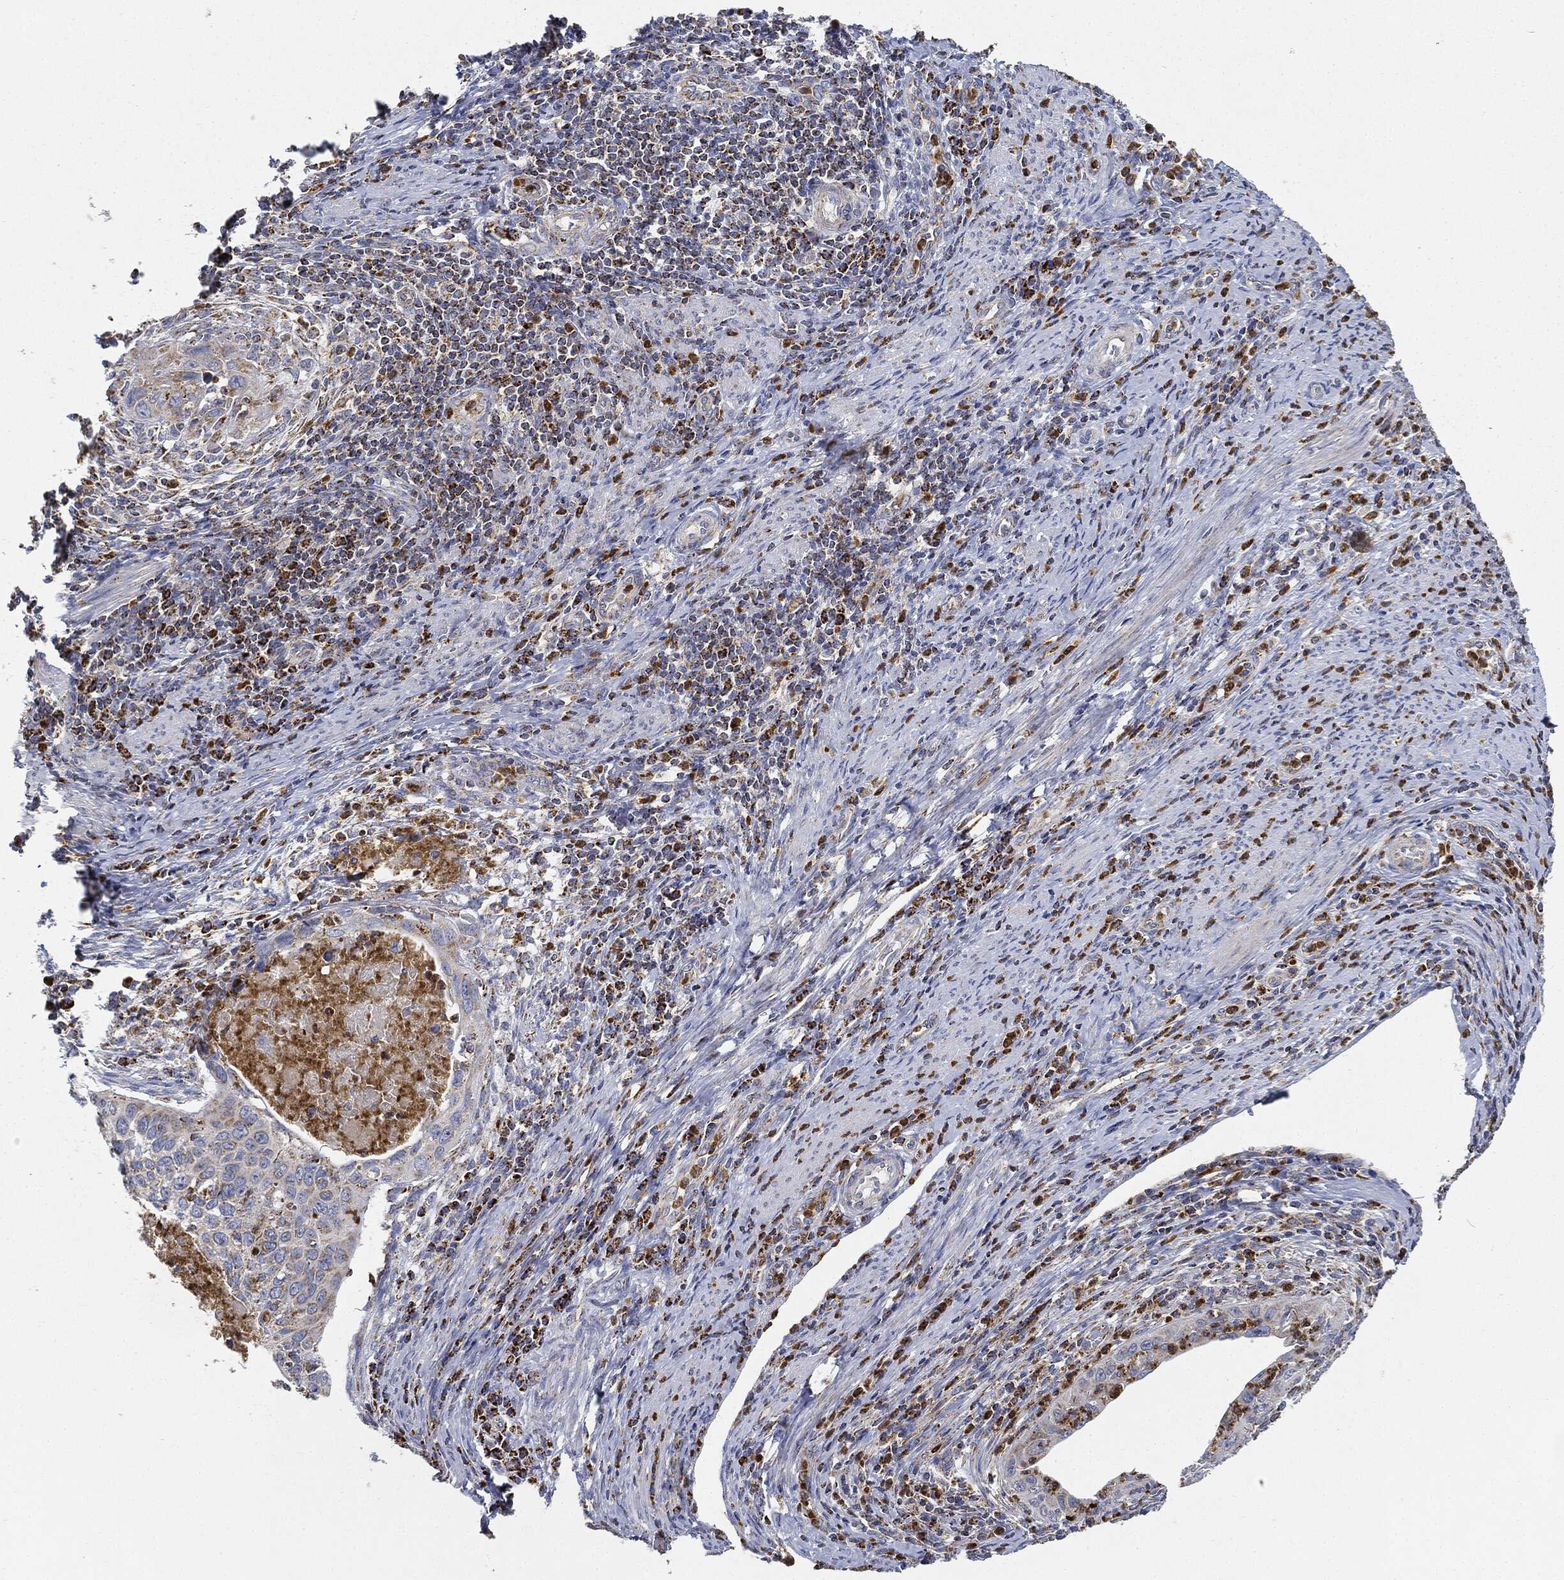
{"staining": {"intensity": "moderate", "quantity": "25%-75%", "location": "cytoplasmic/membranous"}, "tissue": "cervical cancer", "cell_type": "Tumor cells", "image_type": "cancer", "snomed": [{"axis": "morphology", "description": "Squamous cell carcinoma, NOS"}, {"axis": "topography", "description": "Cervix"}], "caption": "Tumor cells exhibit medium levels of moderate cytoplasmic/membranous positivity in approximately 25%-75% of cells in cervical squamous cell carcinoma.", "gene": "CAPN15", "patient": {"sex": "female", "age": 26}}